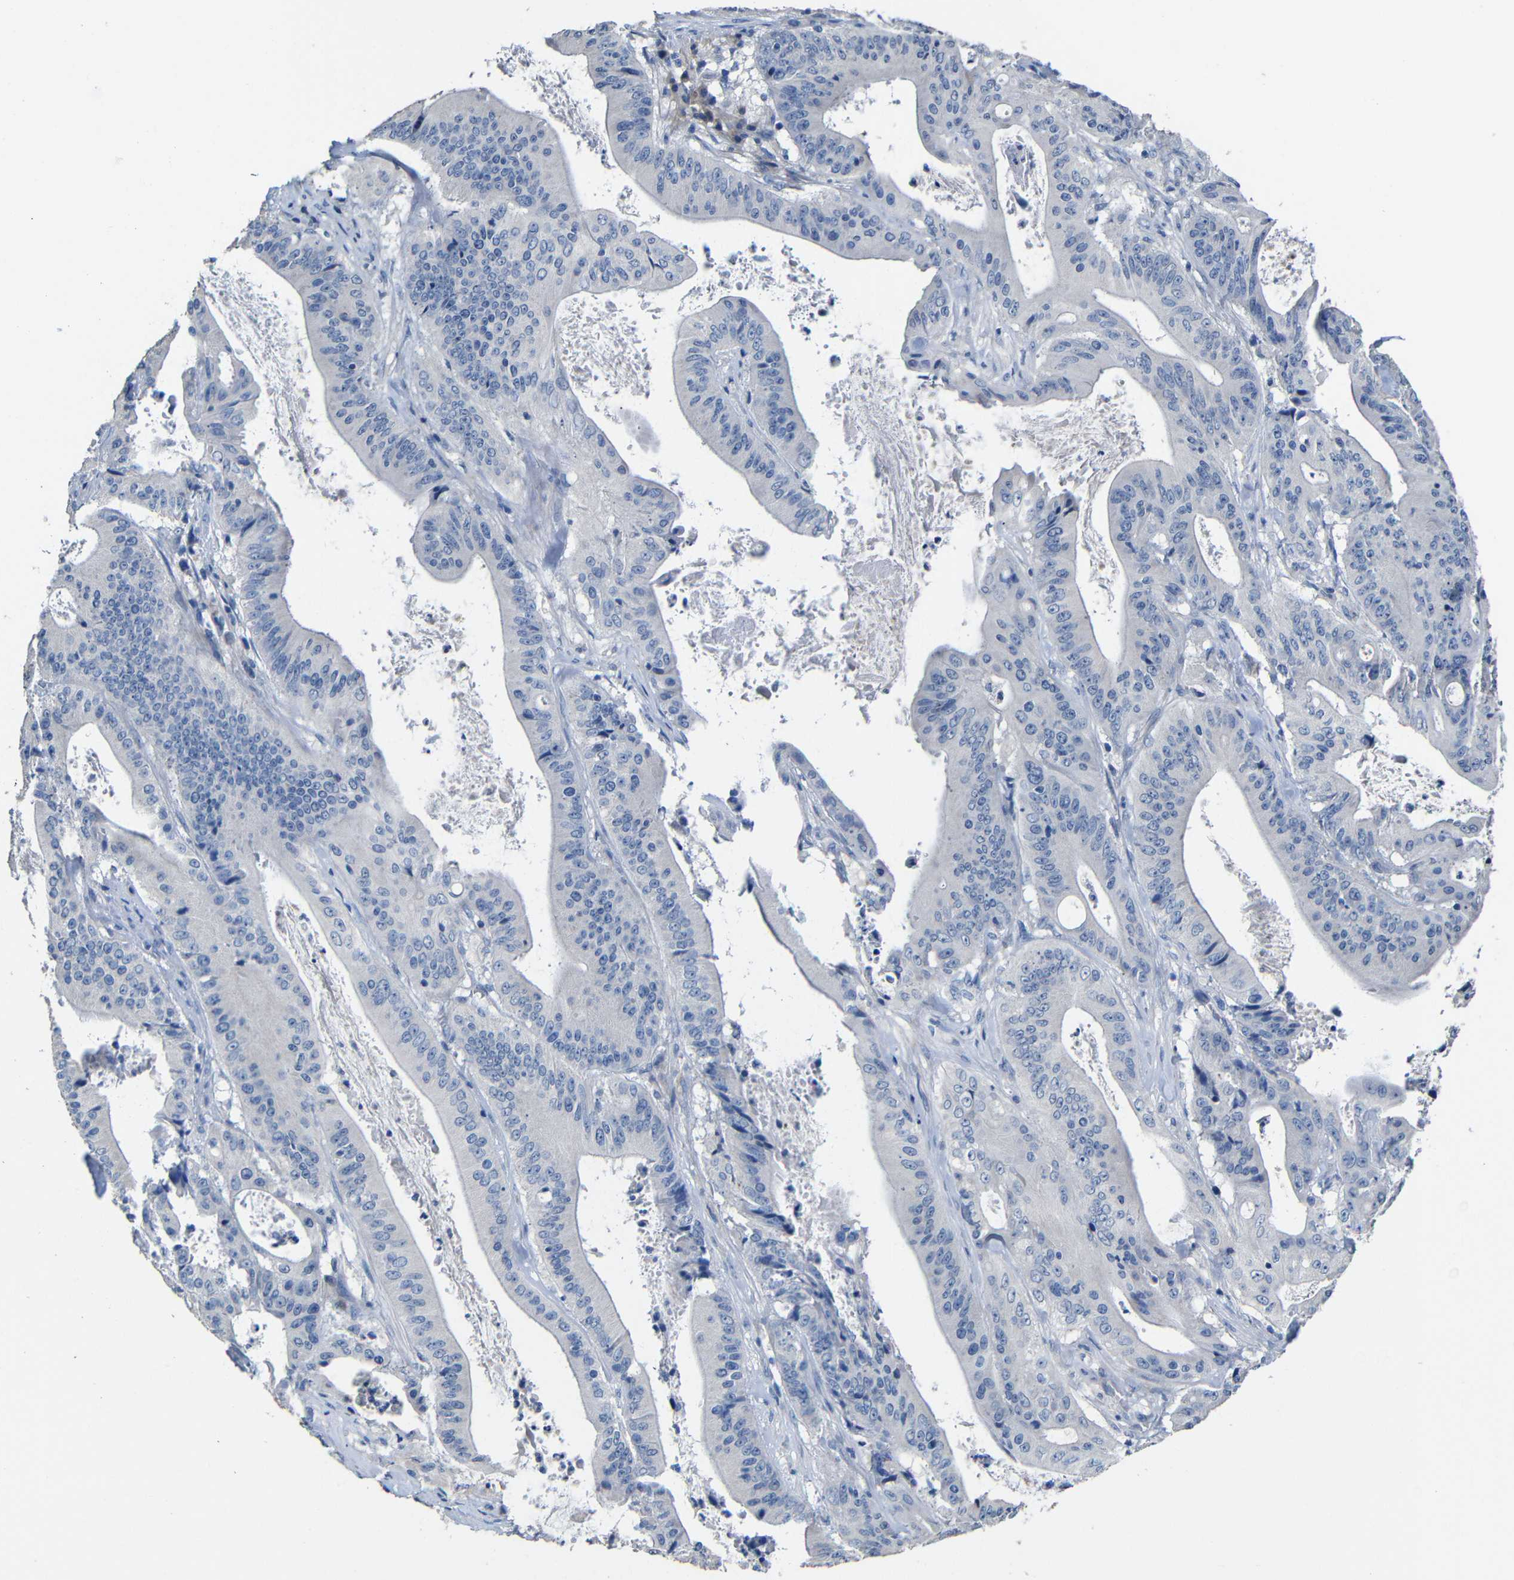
{"staining": {"intensity": "moderate", "quantity": "<25%", "location": "cytoplasmic/membranous"}, "tissue": "pancreatic cancer", "cell_type": "Tumor cells", "image_type": "cancer", "snomed": [{"axis": "morphology", "description": "Normal tissue, NOS"}, {"axis": "topography", "description": "Lymph node"}], "caption": "Brown immunohistochemical staining in pancreatic cancer exhibits moderate cytoplasmic/membranous expression in approximately <25% of tumor cells. (brown staining indicates protein expression, while blue staining denotes nuclei).", "gene": "ACKR2", "patient": {"sex": "male", "age": 62}}